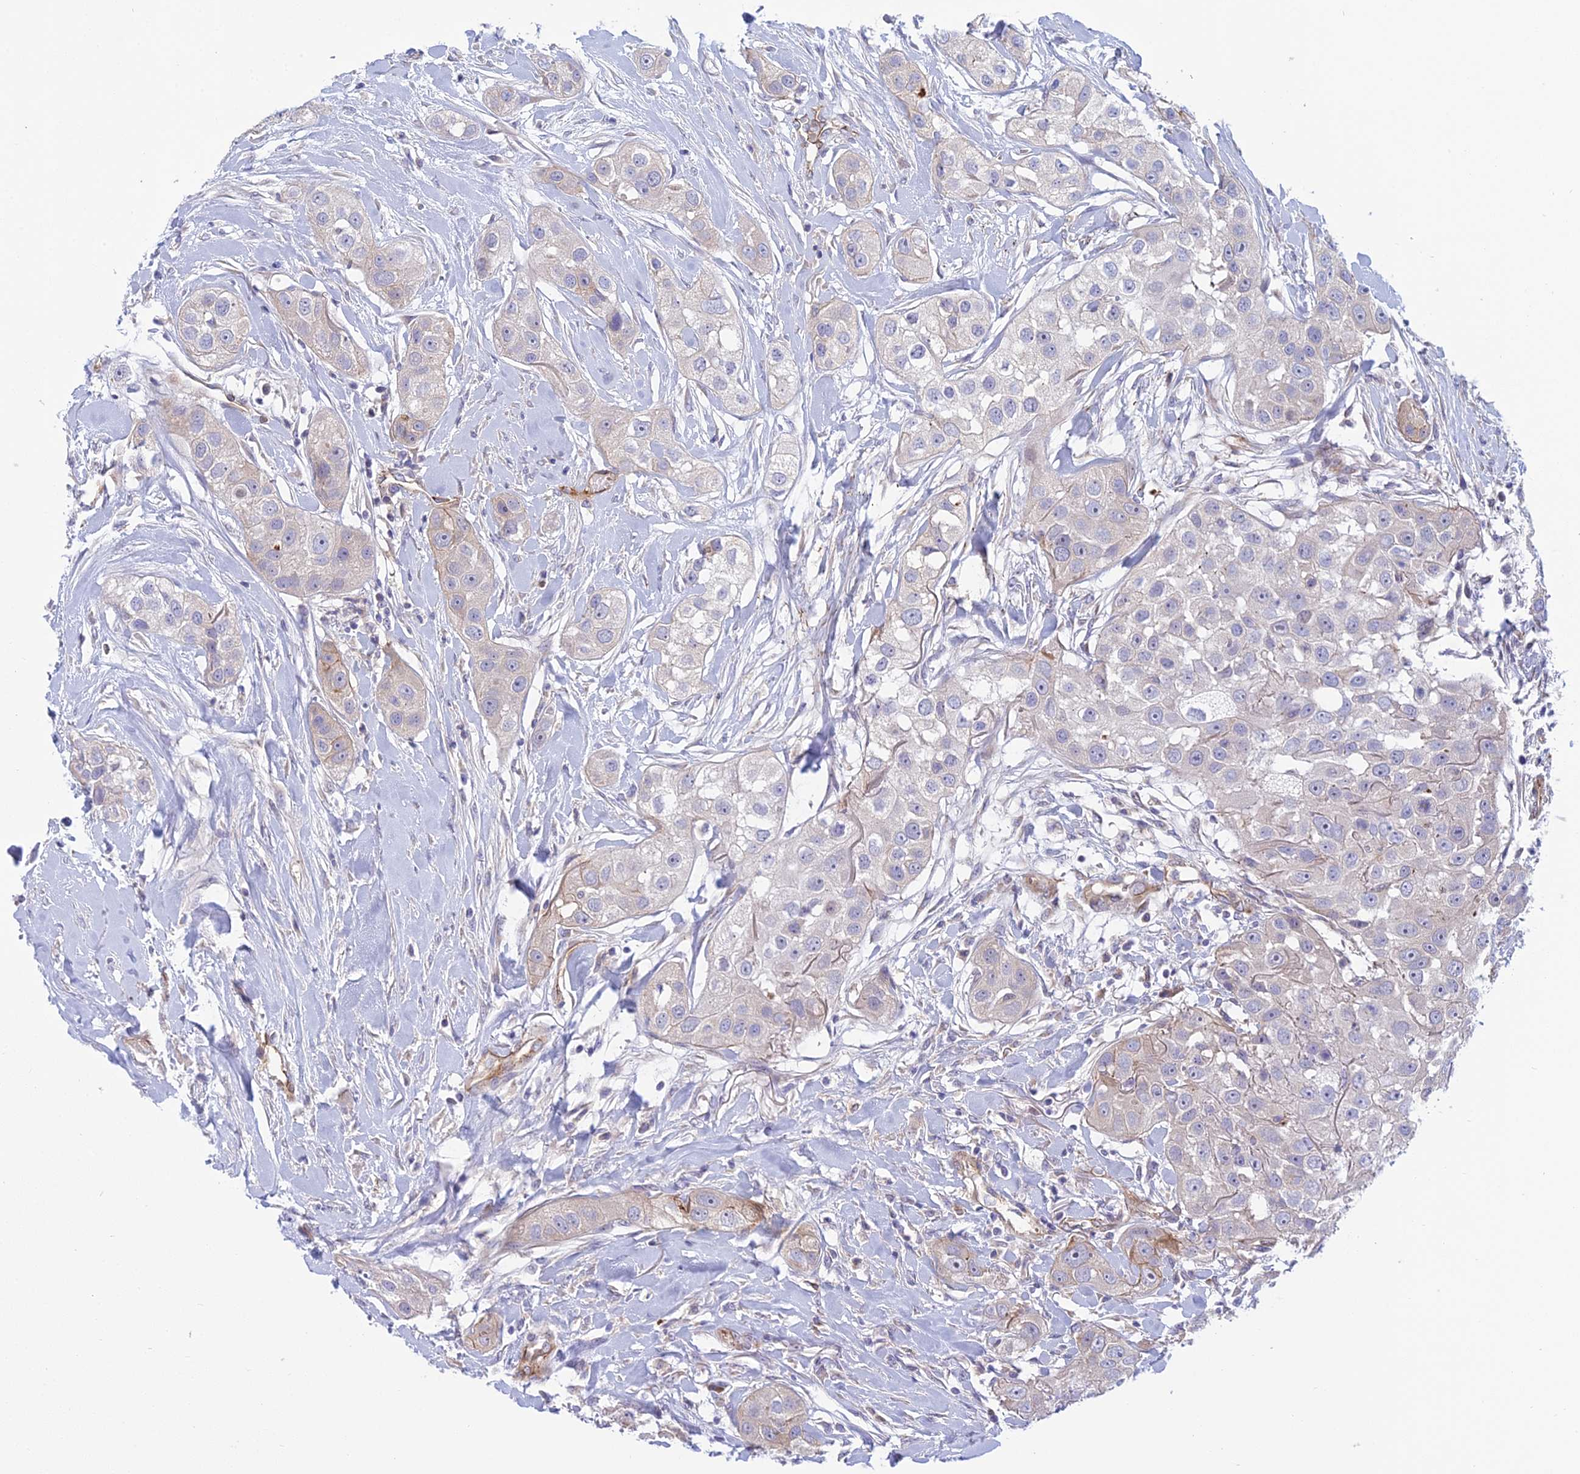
{"staining": {"intensity": "negative", "quantity": "none", "location": "none"}, "tissue": "head and neck cancer", "cell_type": "Tumor cells", "image_type": "cancer", "snomed": [{"axis": "morphology", "description": "Normal tissue, NOS"}, {"axis": "morphology", "description": "Squamous cell carcinoma, NOS"}, {"axis": "topography", "description": "Skeletal muscle"}, {"axis": "topography", "description": "Head-Neck"}], "caption": "Squamous cell carcinoma (head and neck) stained for a protein using immunohistochemistry (IHC) demonstrates no positivity tumor cells.", "gene": "DUS2", "patient": {"sex": "male", "age": 51}}